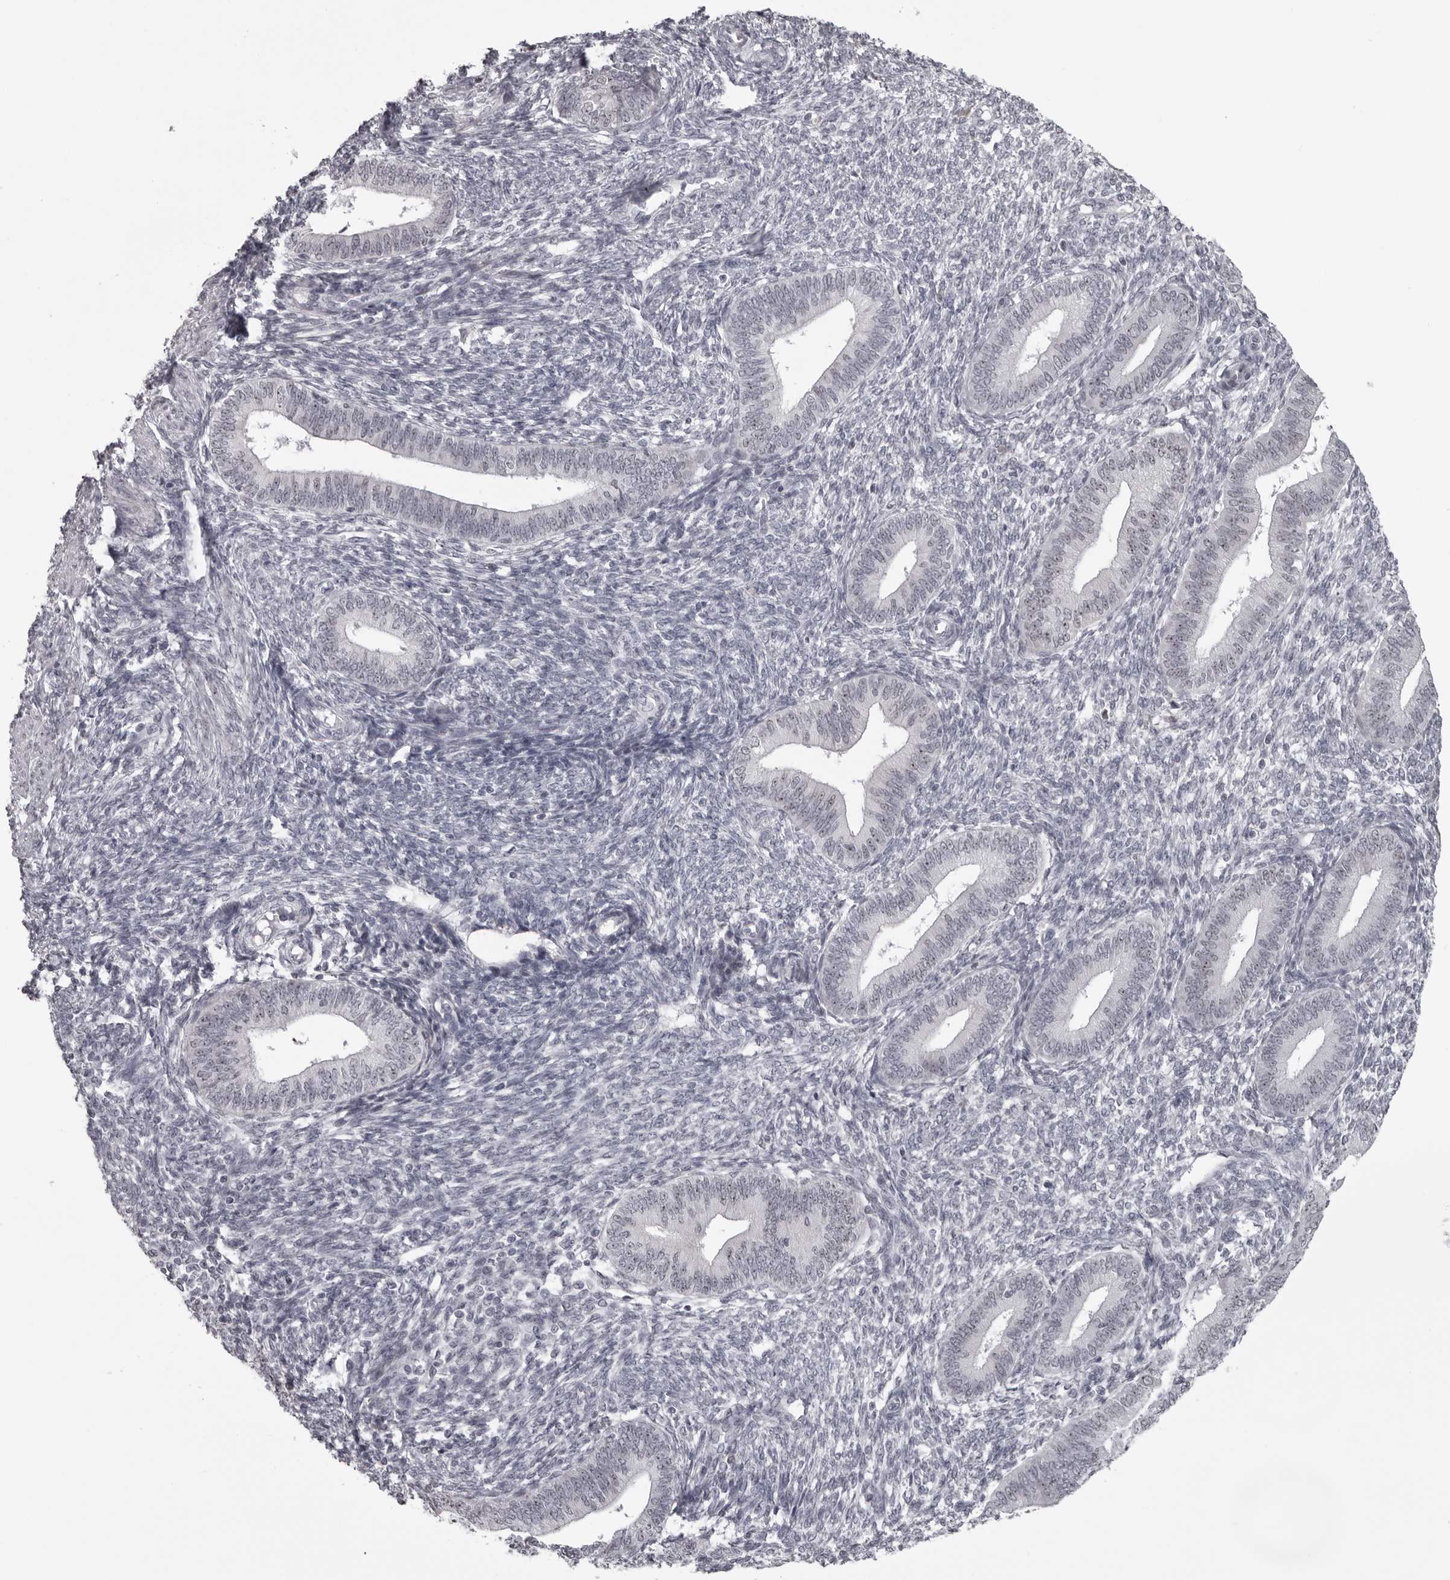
{"staining": {"intensity": "negative", "quantity": "none", "location": "none"}, "tissue": "endometrium", "cell_type": "Cells in endometrial stroma", "image_type": "normal", "snomed": [{"axis": "morphology", "description": "Normal tissue, NOS"}, {"axis": "topography", "description": "Endometrium"}], "caption": "A high-resolution histopathology image shows immunohistochemistry staining of unremarkable endometrium, which exhibits no significant positivity in cells in endometrial stroma.", "gene": "HELZ", "patient": {"sex": "female", "age": 46}}